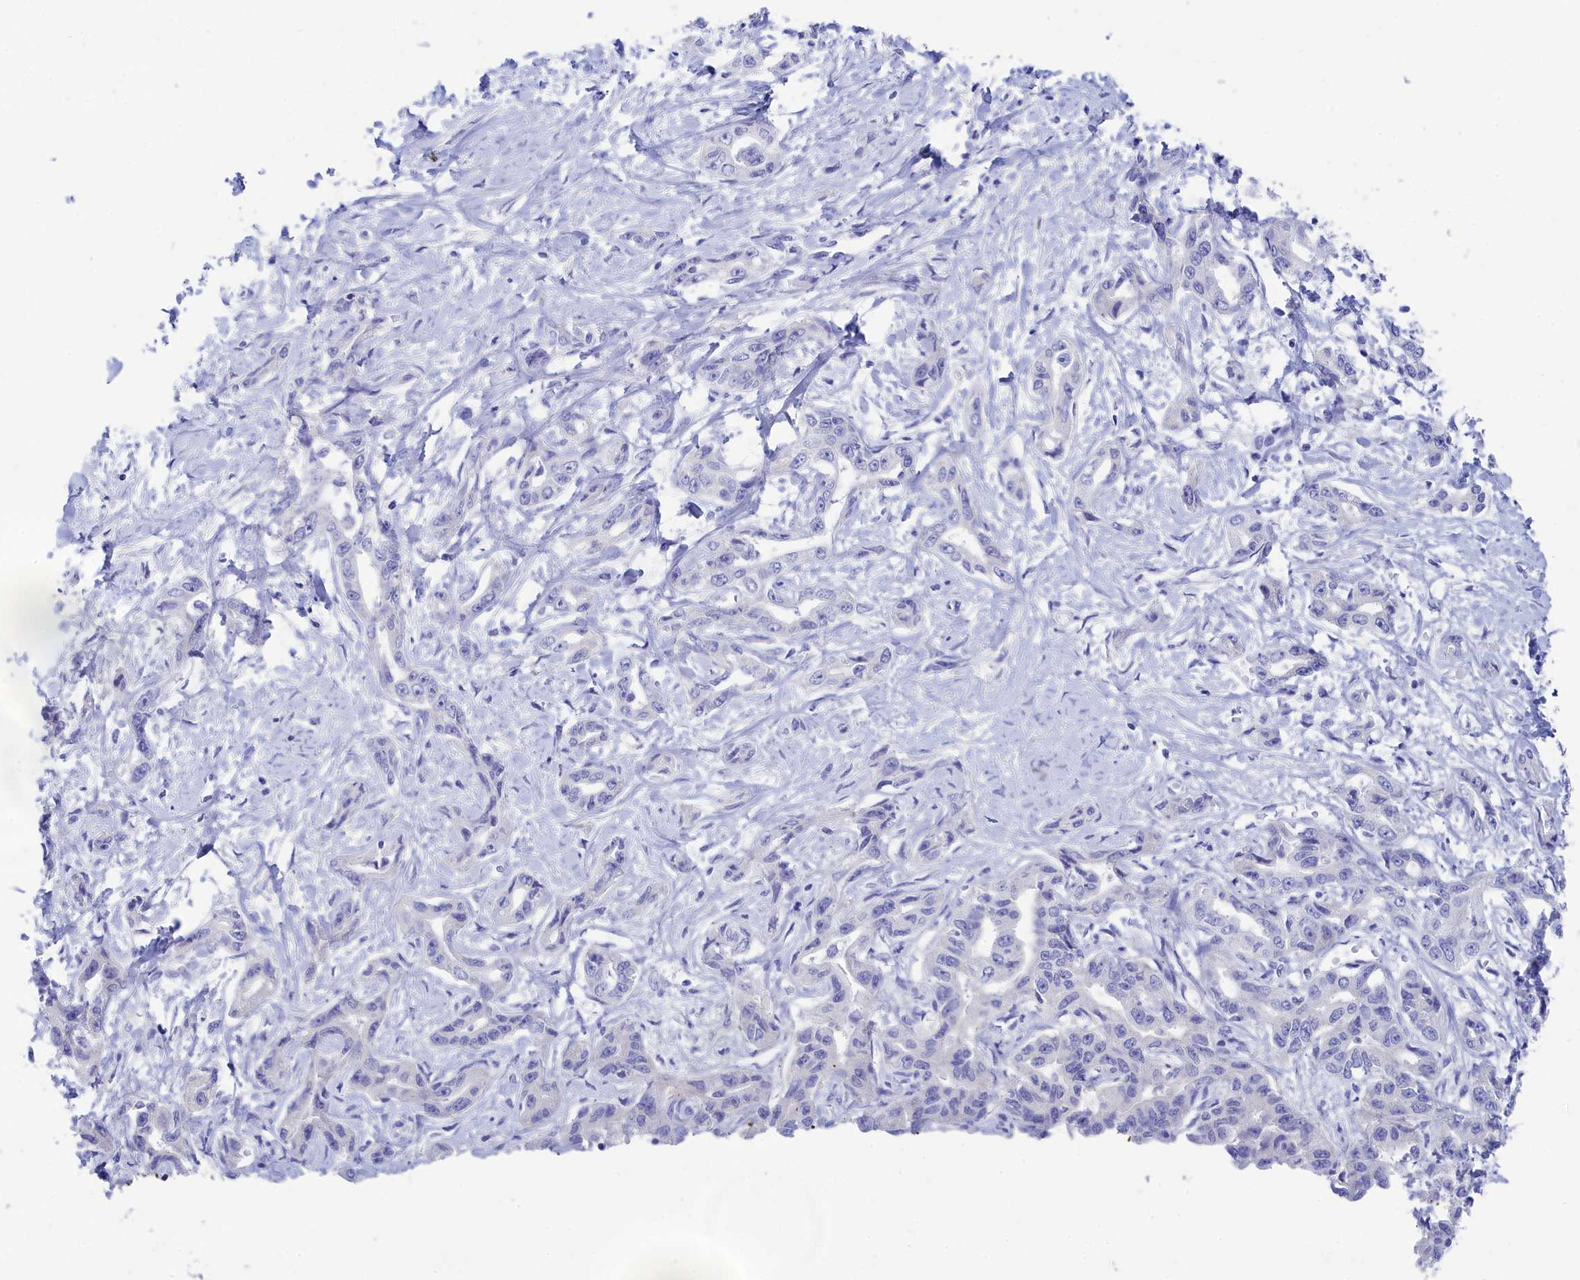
{"staining": {"intensity": "negative", "quantity": "none", "location": "none"}, "tissue": "liver cancer", "cell_type": "Tumor cells", "image_type": "cancer", "snomed": [{"axis": "morphology", "description": "Cholangiocarcinoma"}, {"axis": "topography", "description": "Liver"}], "caption": "An immunohistochemistry image of liver cancer (cholangiocarcinoma) is shown. There is no staining in tumor cells of liver cancer (cholangiocarcinoma).", "gene": "TRIM10", "patient": {"sex": "male", "age": 59}}